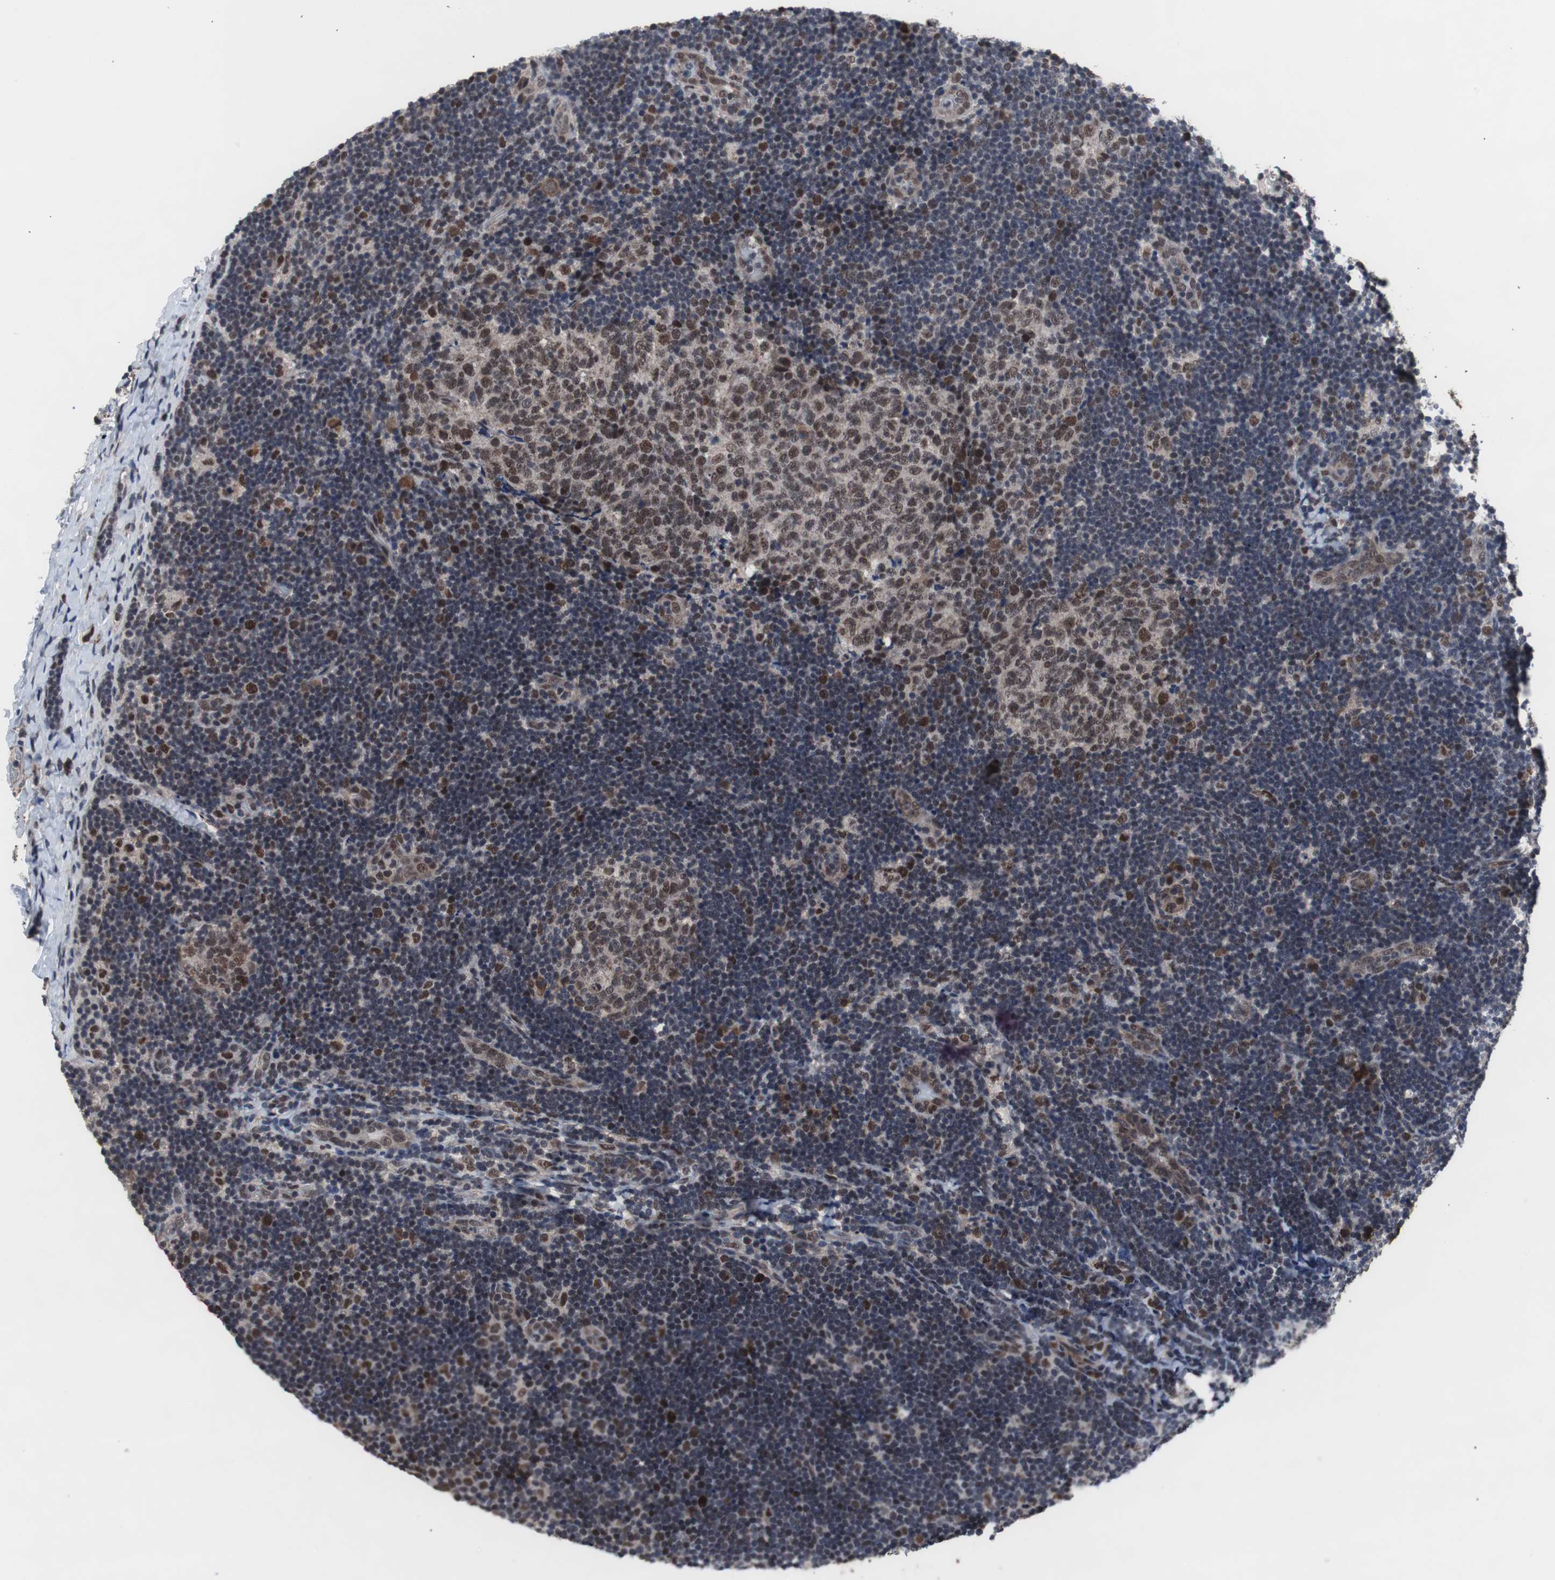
{"staining": {"intensity": "moderate", "quantity": ">75%", "location": "nuclear"}, "tissue": "lymph node", "cell_type": "Germinal center cells", "image_type": "normal", "snomed": [{"axis": "morphology", "description": "Normal tissue, NOS"}, {"axis": "topography", "description": "Lymph node"}], "caption": "This is a micrograph of immunohistochemistry (IHC) staining of normal lymph node, which shows moderate staining in the nuclear of germinal center cells.", "gene": "GTF2F2", "patient": {"sex": "female", "age": 14}}